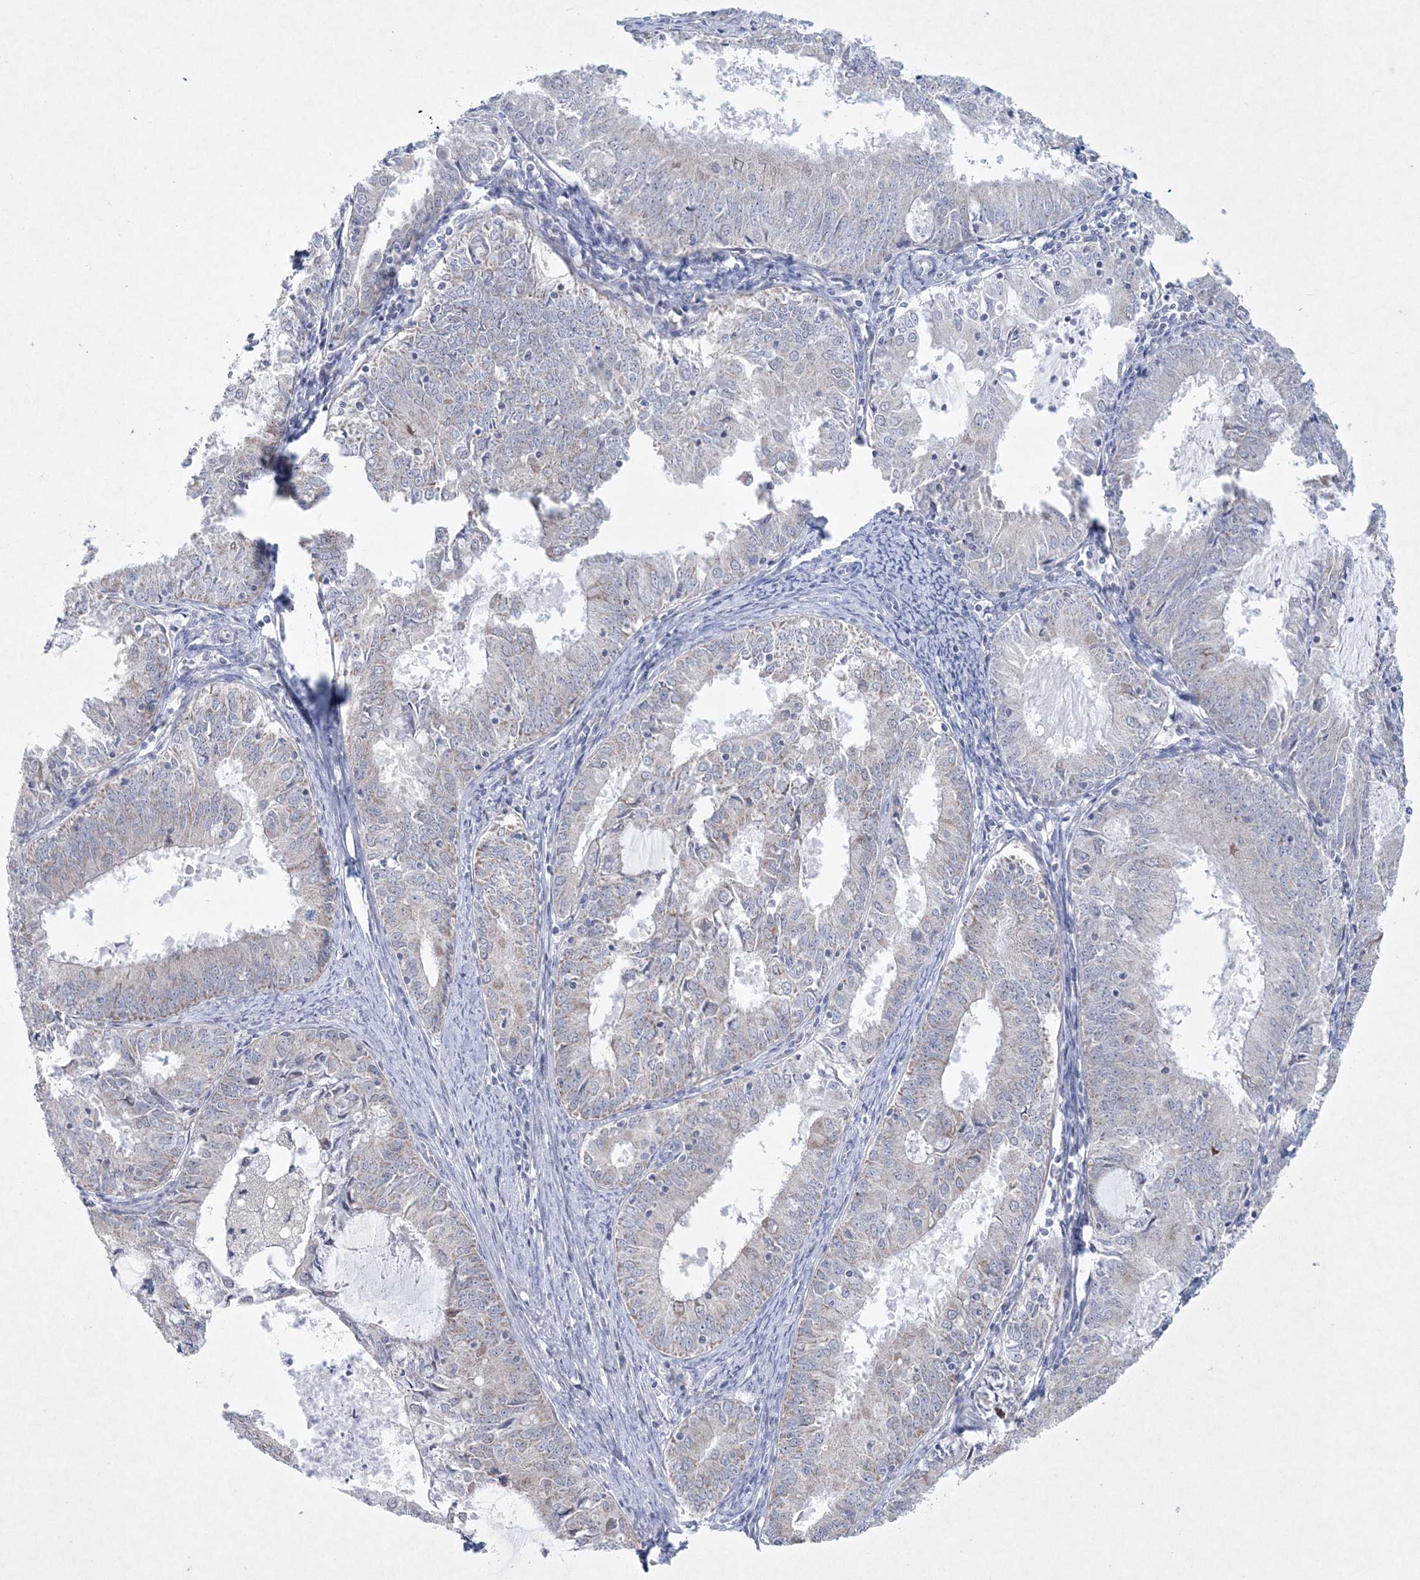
{"staining": {"intensity": "negative", "quantity": "none", "location": "none"}, "tissue": "endometrial cancer", "cell_type": "Tumor cells", "image_type": "cancer", "snomed": [{"axis": "morphology", "description": "Adenocarcinoma, NOS"}, {"axis": "topography", "description": "Endometrium"}], "caption": "High magnification brightfield microscopy of endometrial cancer (adenocarcinoma) stained with DAB (3,3'-diaminobenzidine) (brown) and counterstained with hematoxylin (blue): tumor cells show no significant positivity.", "gene": "CES4A", "patient": {"sex": "female", "age": 57}}